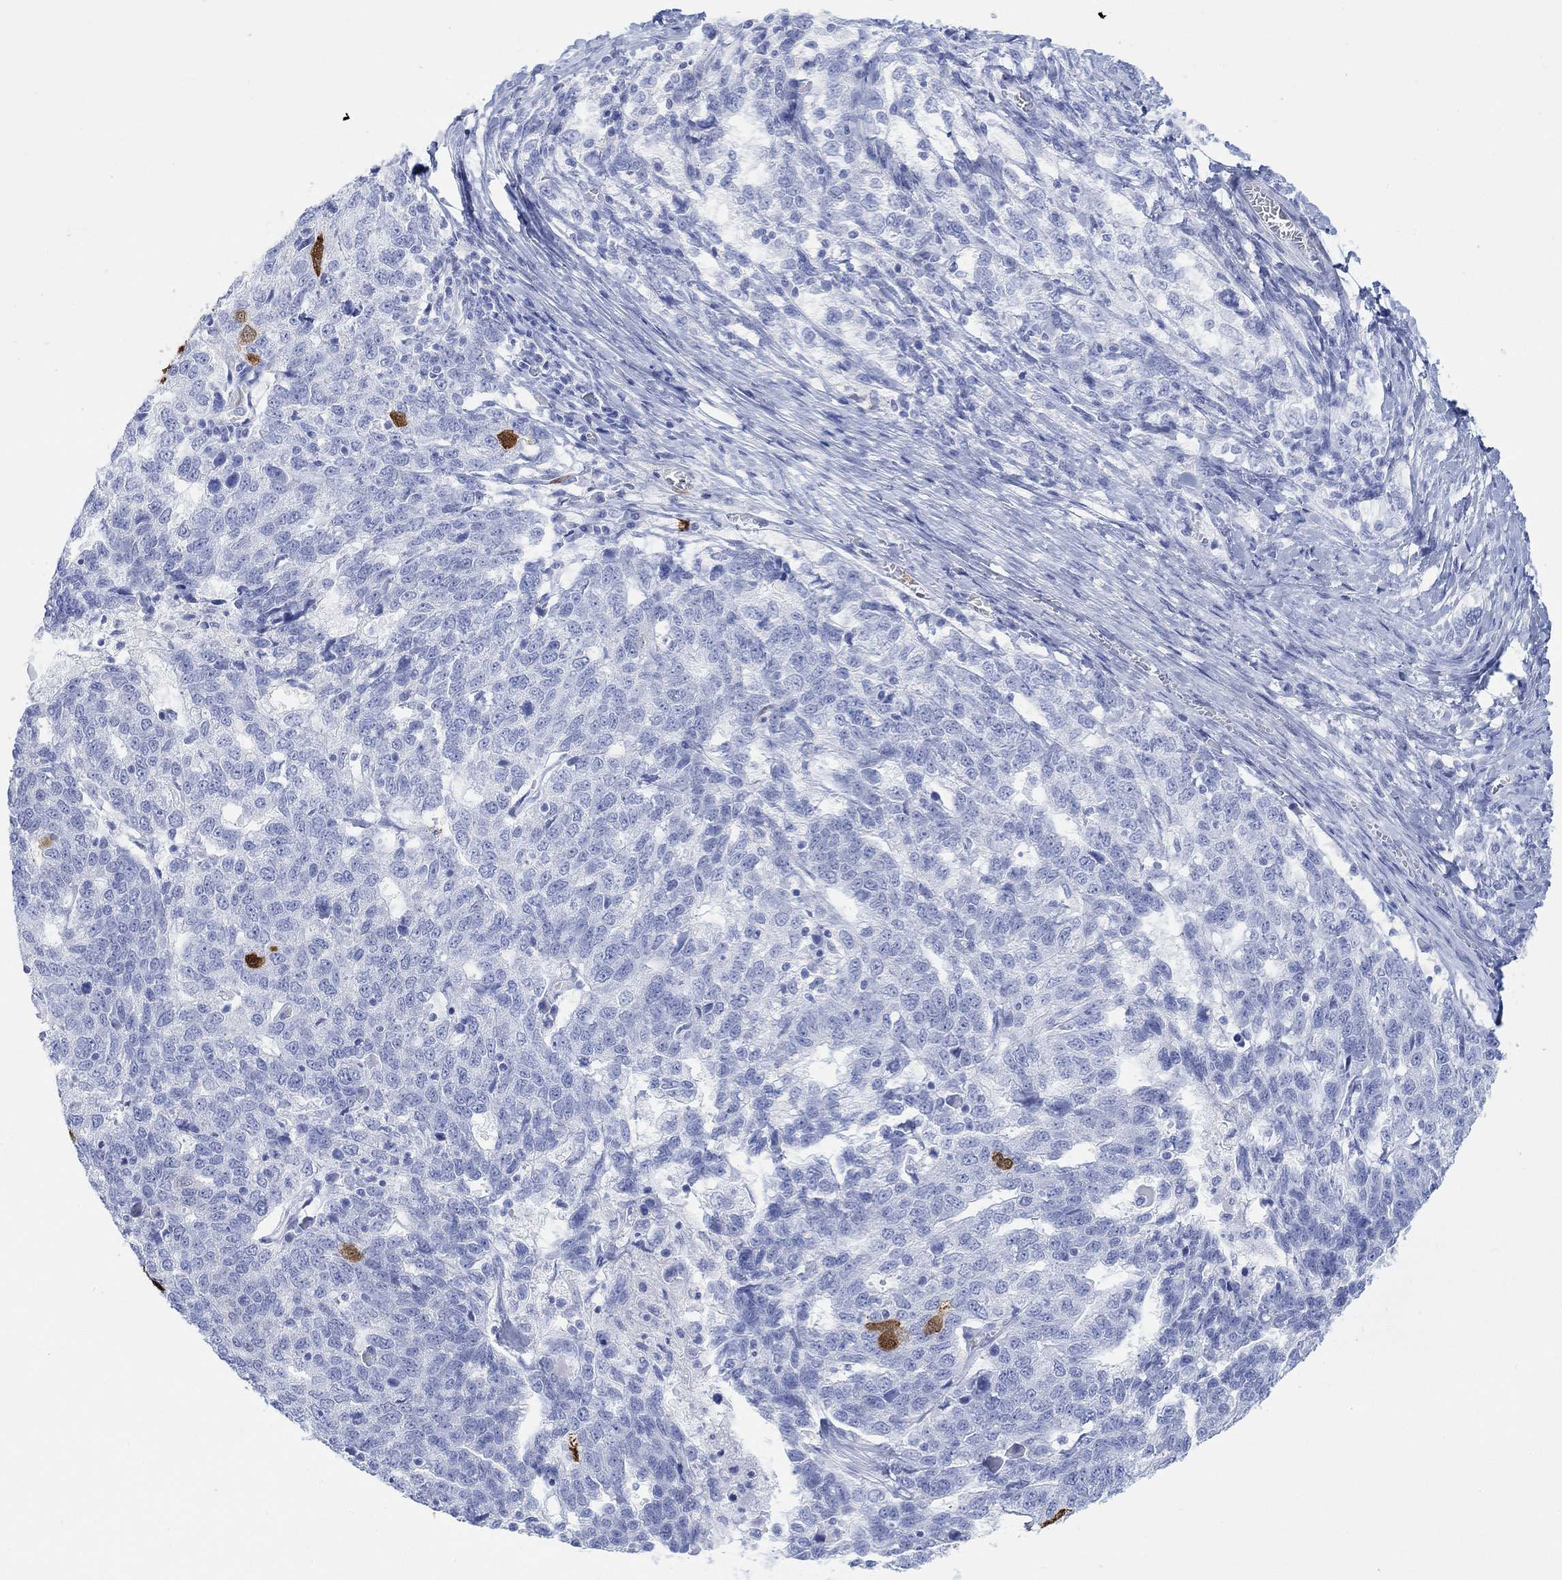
{"staining": {"intensity": "strong", "quantity": "<25%", "location": "cytoplasmic/membranous,nuclear"}, "tissue": "ovarian cancer", "cell_type": "Tumor cells", "image_type": "cancer", "snomed": [{"axis": "morphology", "description": "Cystadenocarcinoma, serous, NOS"}, {"axis": "topography", "description": "Ovary"}], "caption": "The immunohistochemical stain highlights strong cytoplasmic/membranous and nuclear positivity in tumor cells of ovarian cancer tissue.", "gene": "TPPP3", "patient": {"sex": "female", "age": 71}}